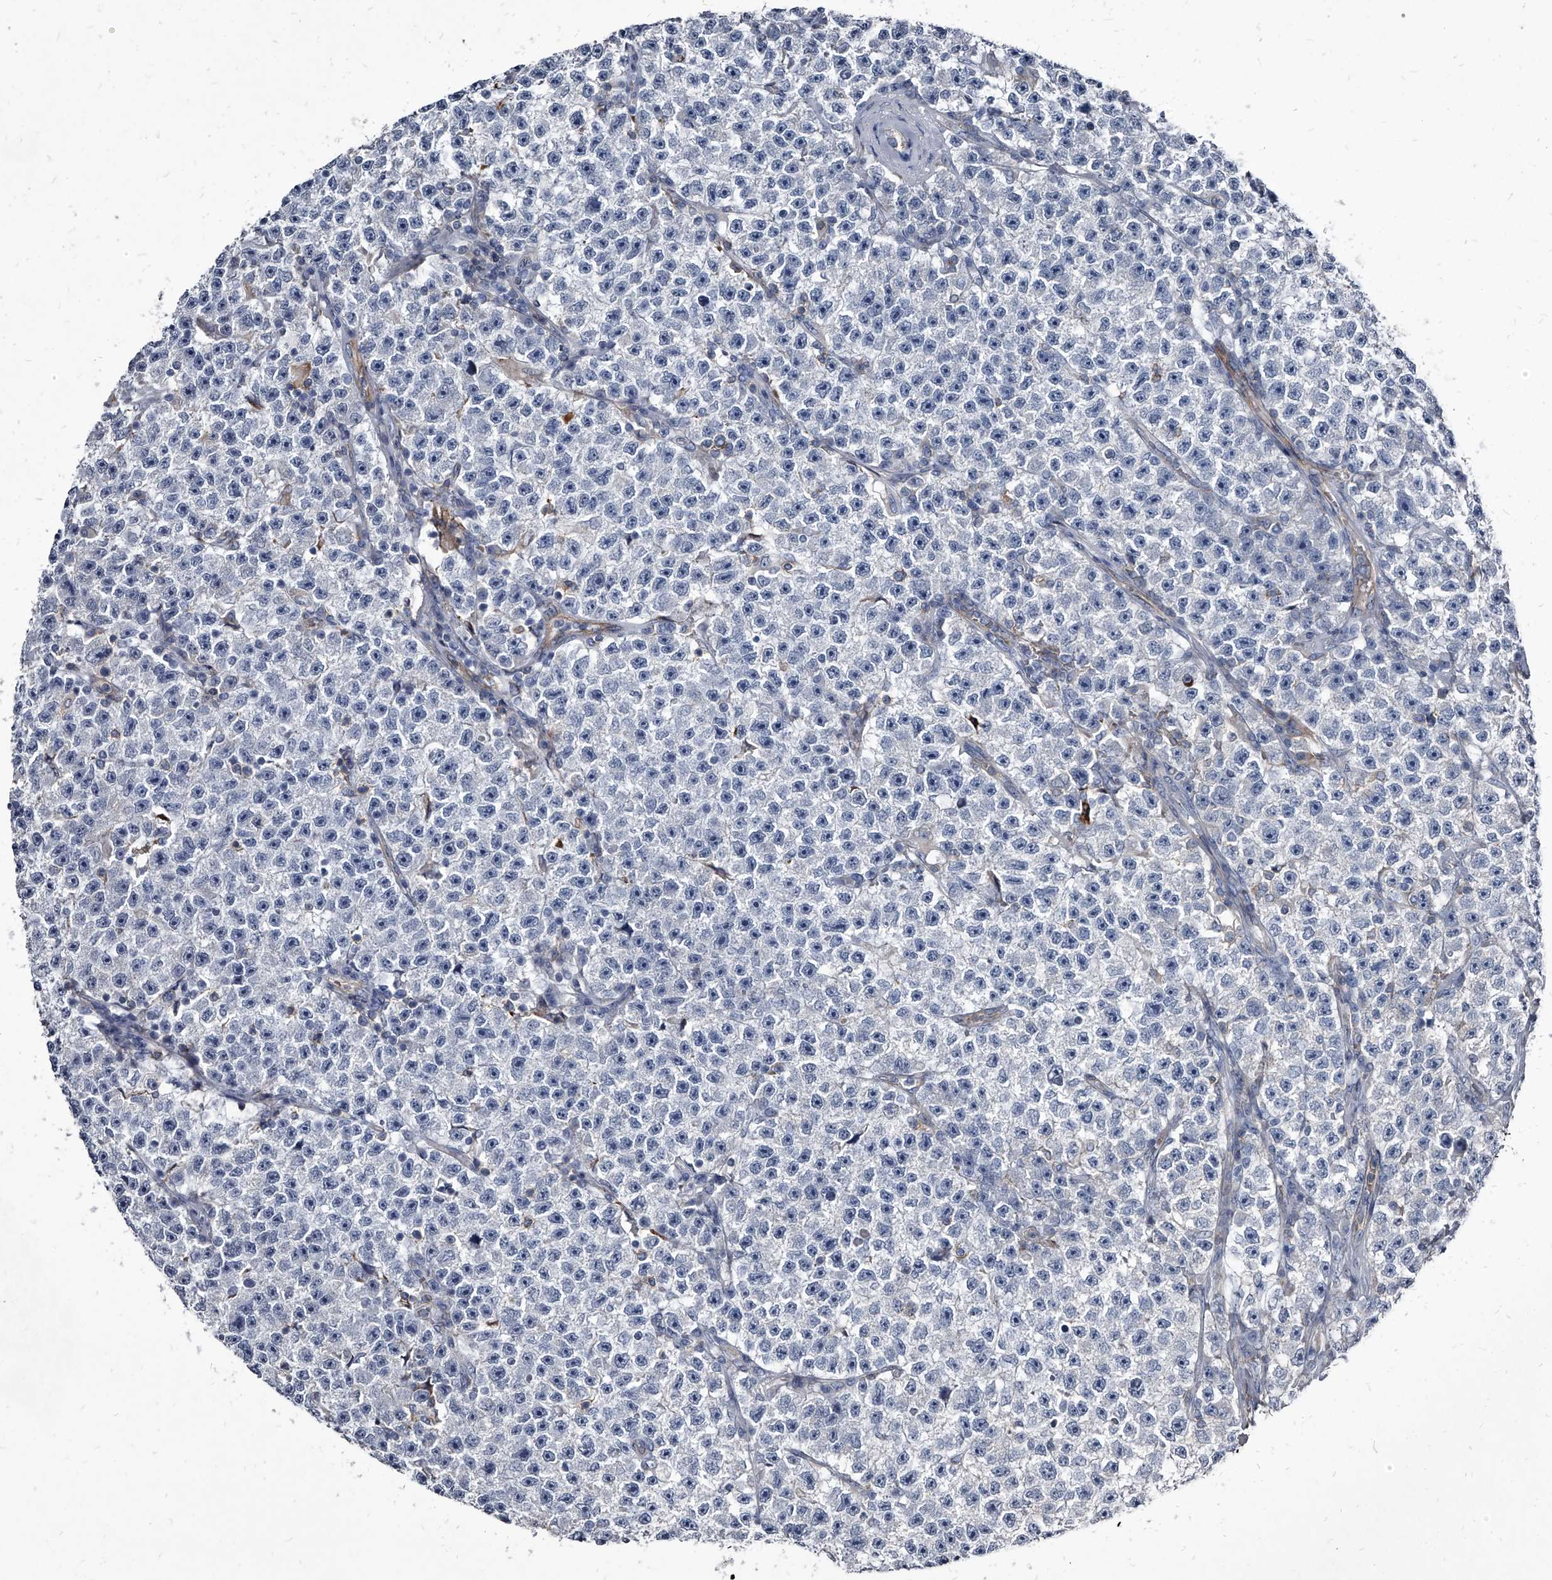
{"staining": {"intensity": "negative", "quantity": "none", "location": "none"}, "tissue": "testis cancer", "cell_type": "Tumor cells", "image_type": "cancer", "snomed": [{"axis": "morphology", "description": "Seminoma, NOS"}, {"axis": "topography", "description": "Testis"}], "caption": "Testis cancer (seminoma) was stained to show a protein in brown. There is no significant expression in tumor cells.", "gene": "PGLYRP3", "patient": {"sex": "male", "age": 22}}